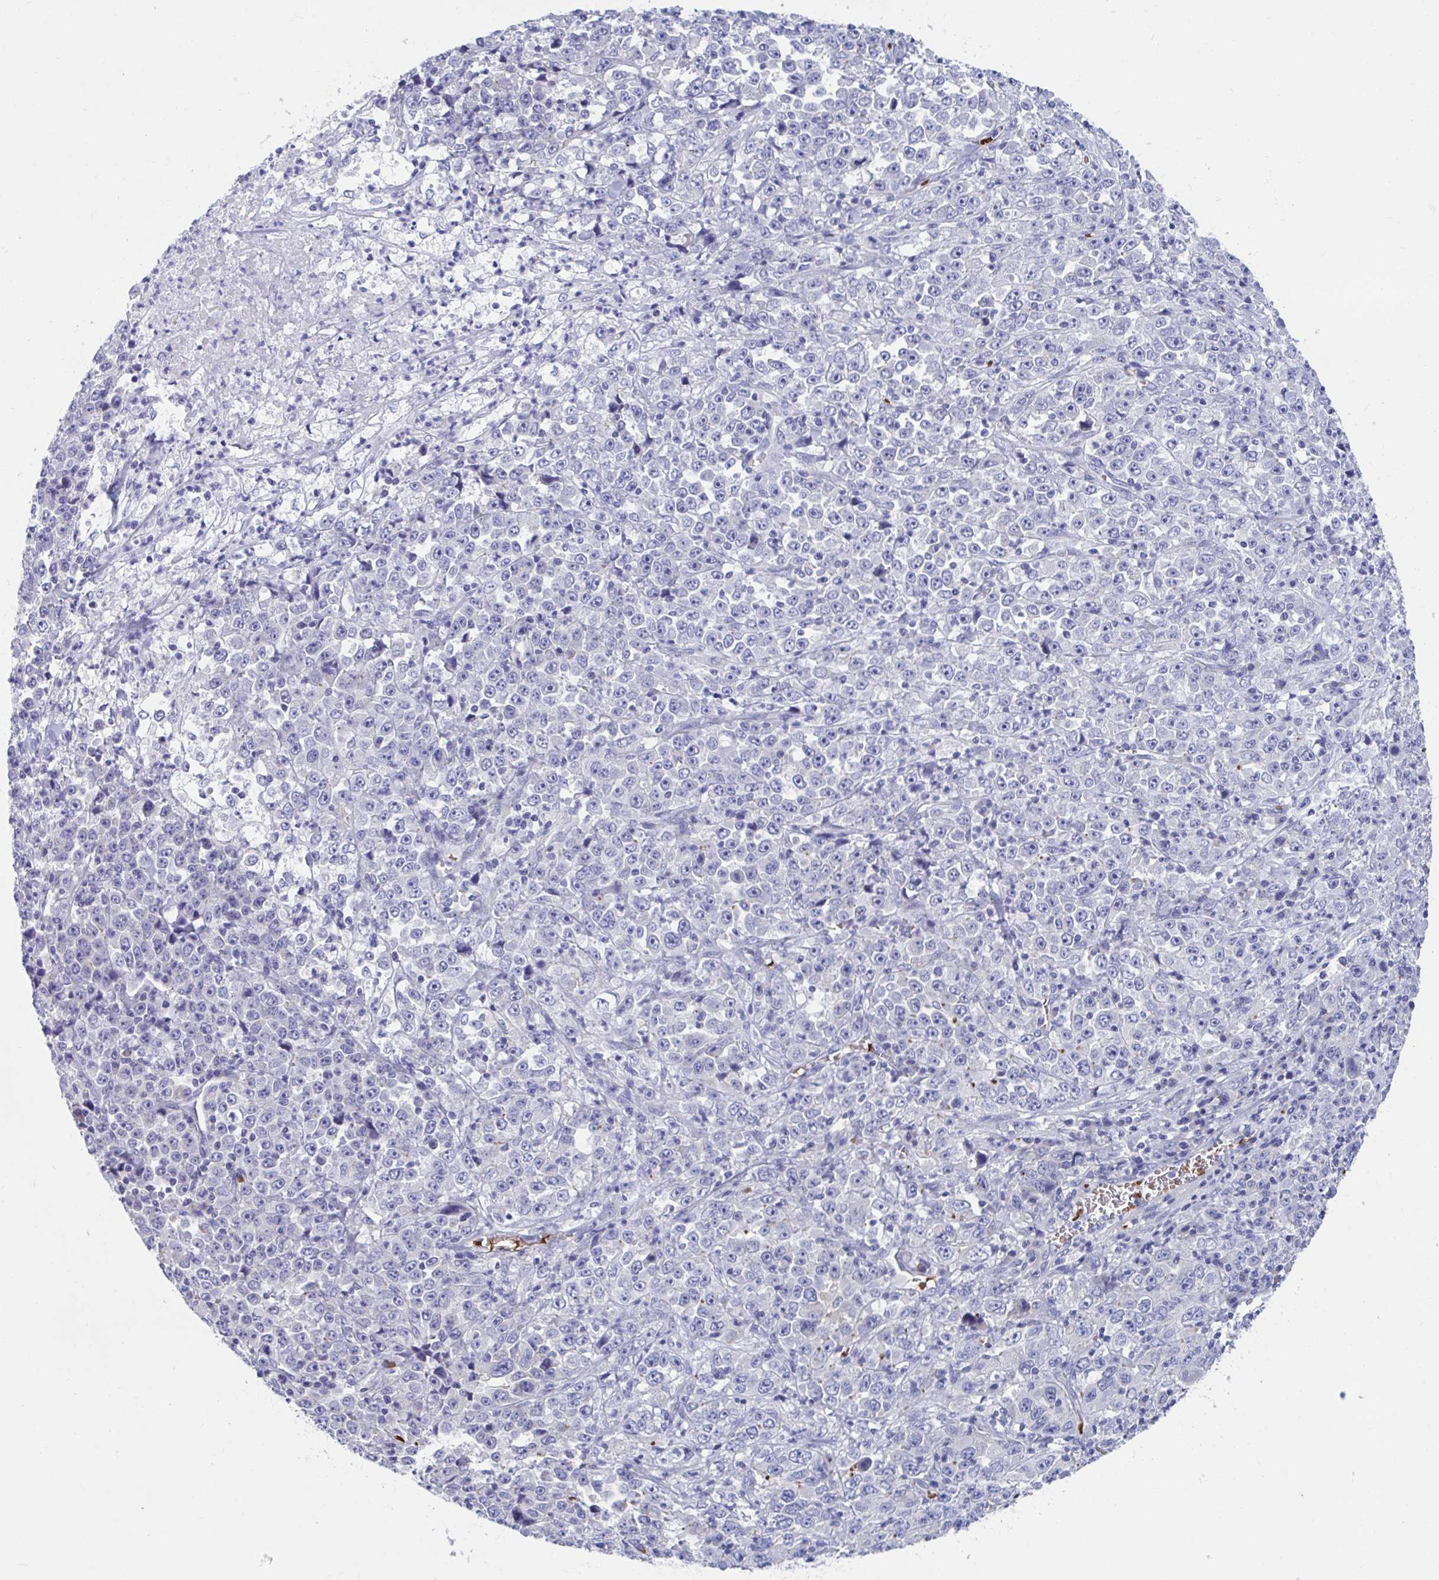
{"staining": {"intensity": "negative", "quantity": "none", "location": "none"}, "tissue": "stomach cancer", "cell_type": "Tumor cells", "image_type": "cancer", "snomed": [{"axis": "morphology", "description": "Normal tissue, NOS"}, {"axis": "morphology", "description": "Adenocarcinoma, NOS"}, {"axis": "topography", "description": "Stomach, upper"}, {"axis": "topography", "description": "Stomach"}], "caption": "This is a histopathology image of immunohistochemistry (IHC) staining of stomach cancer, which shows no positivity in tumor cells.", "gene": "TTC30B", "patient": {"sex": "male", "age": 59}}